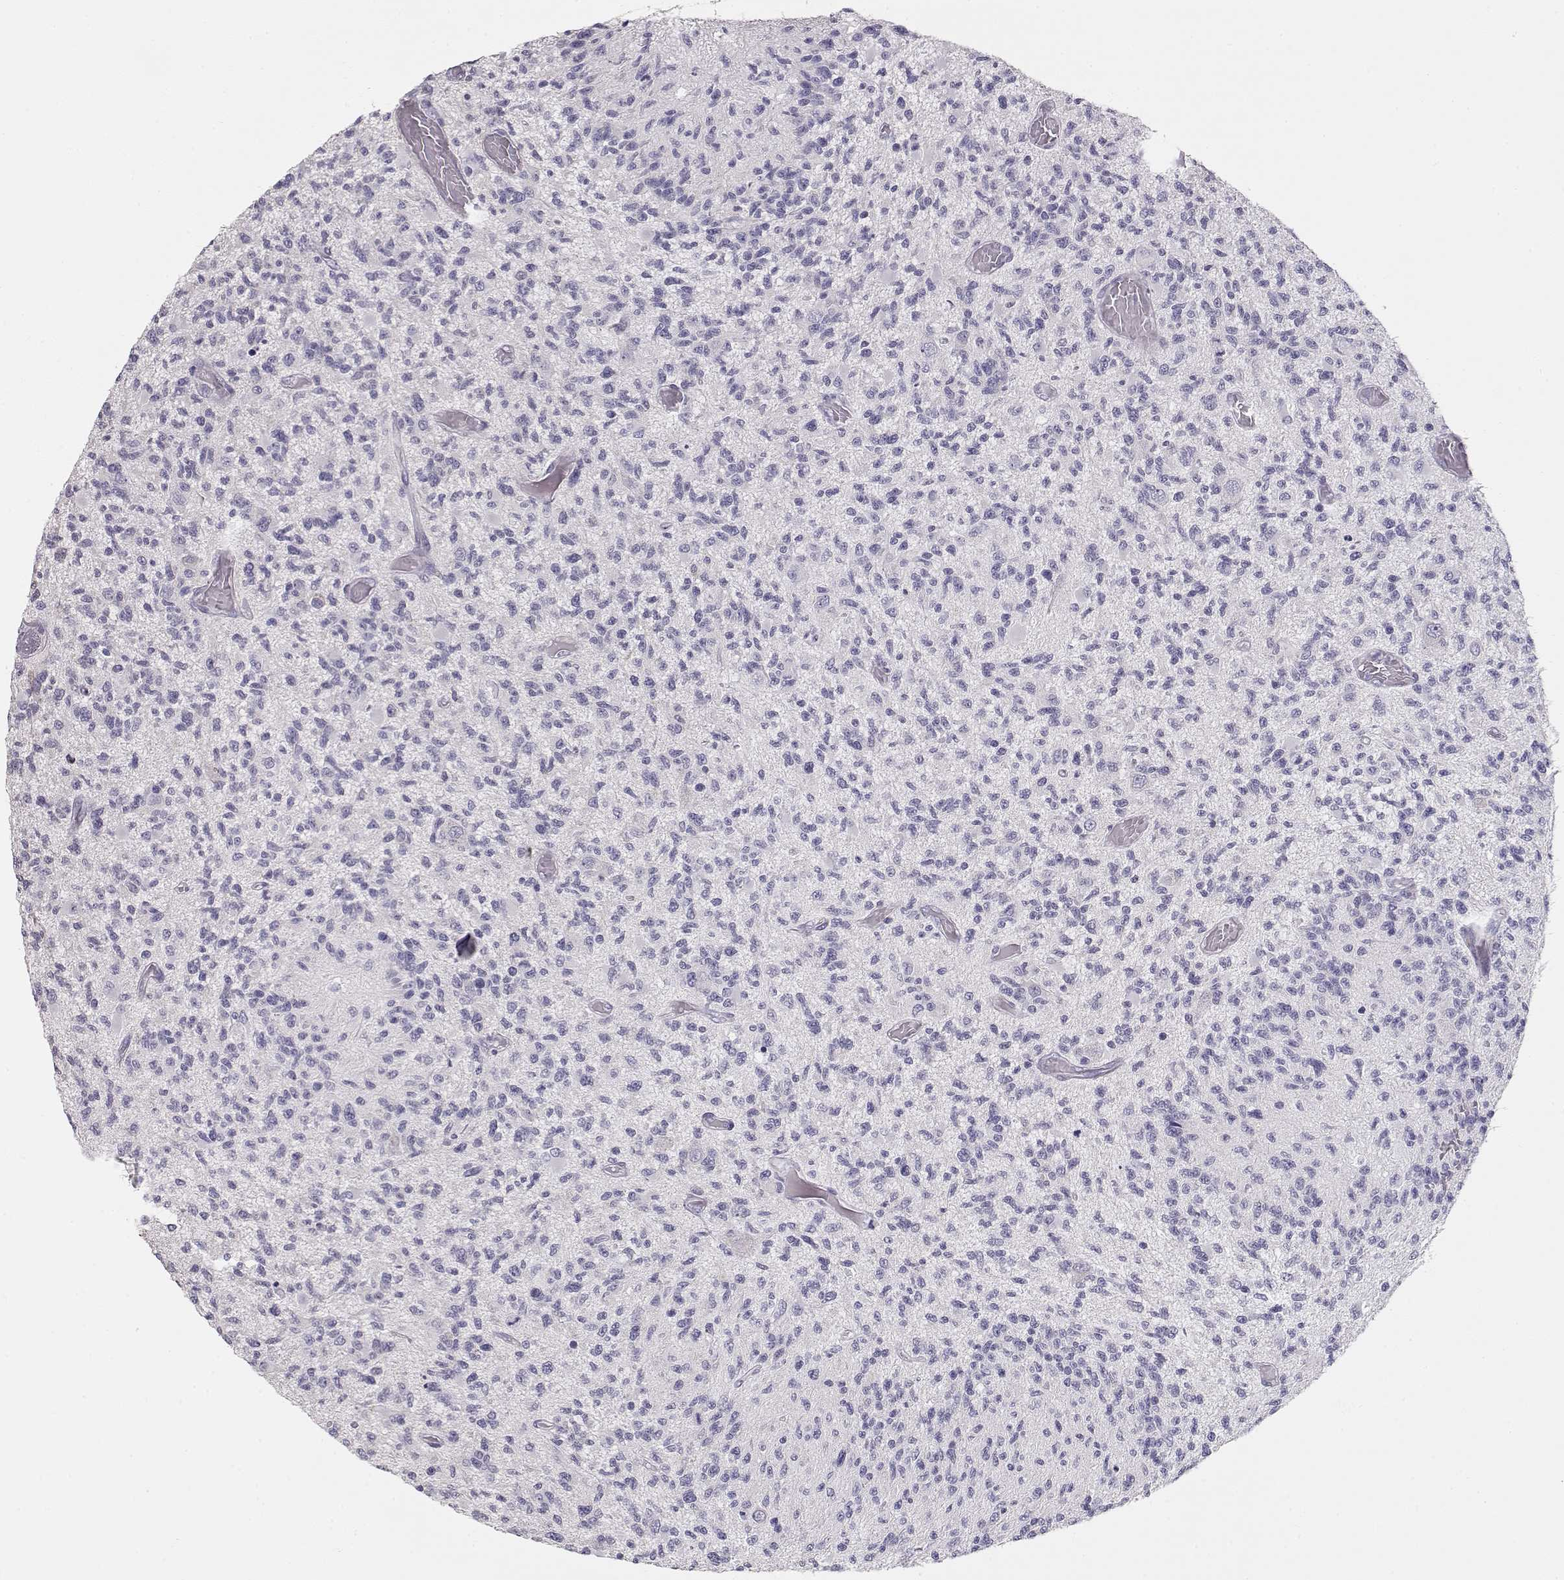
{"staining": {"intensity": "negative", "quantity": "none", "location": "none"}, "tissue": "glioma", "cell_type": "Tumor cells", "image_type": "cancer", "snomed": [{"axis": "morphology", "description": "Glioma, malignant, High grade"}, {"axis": "topography", "description": "Brain"}], "caption": "Glioma was stained to show a protein in brown. There is no significant staining in tumor cells.", "gene": "GLIPR1L2", "patient": {"sex": "female", "age": 63}}